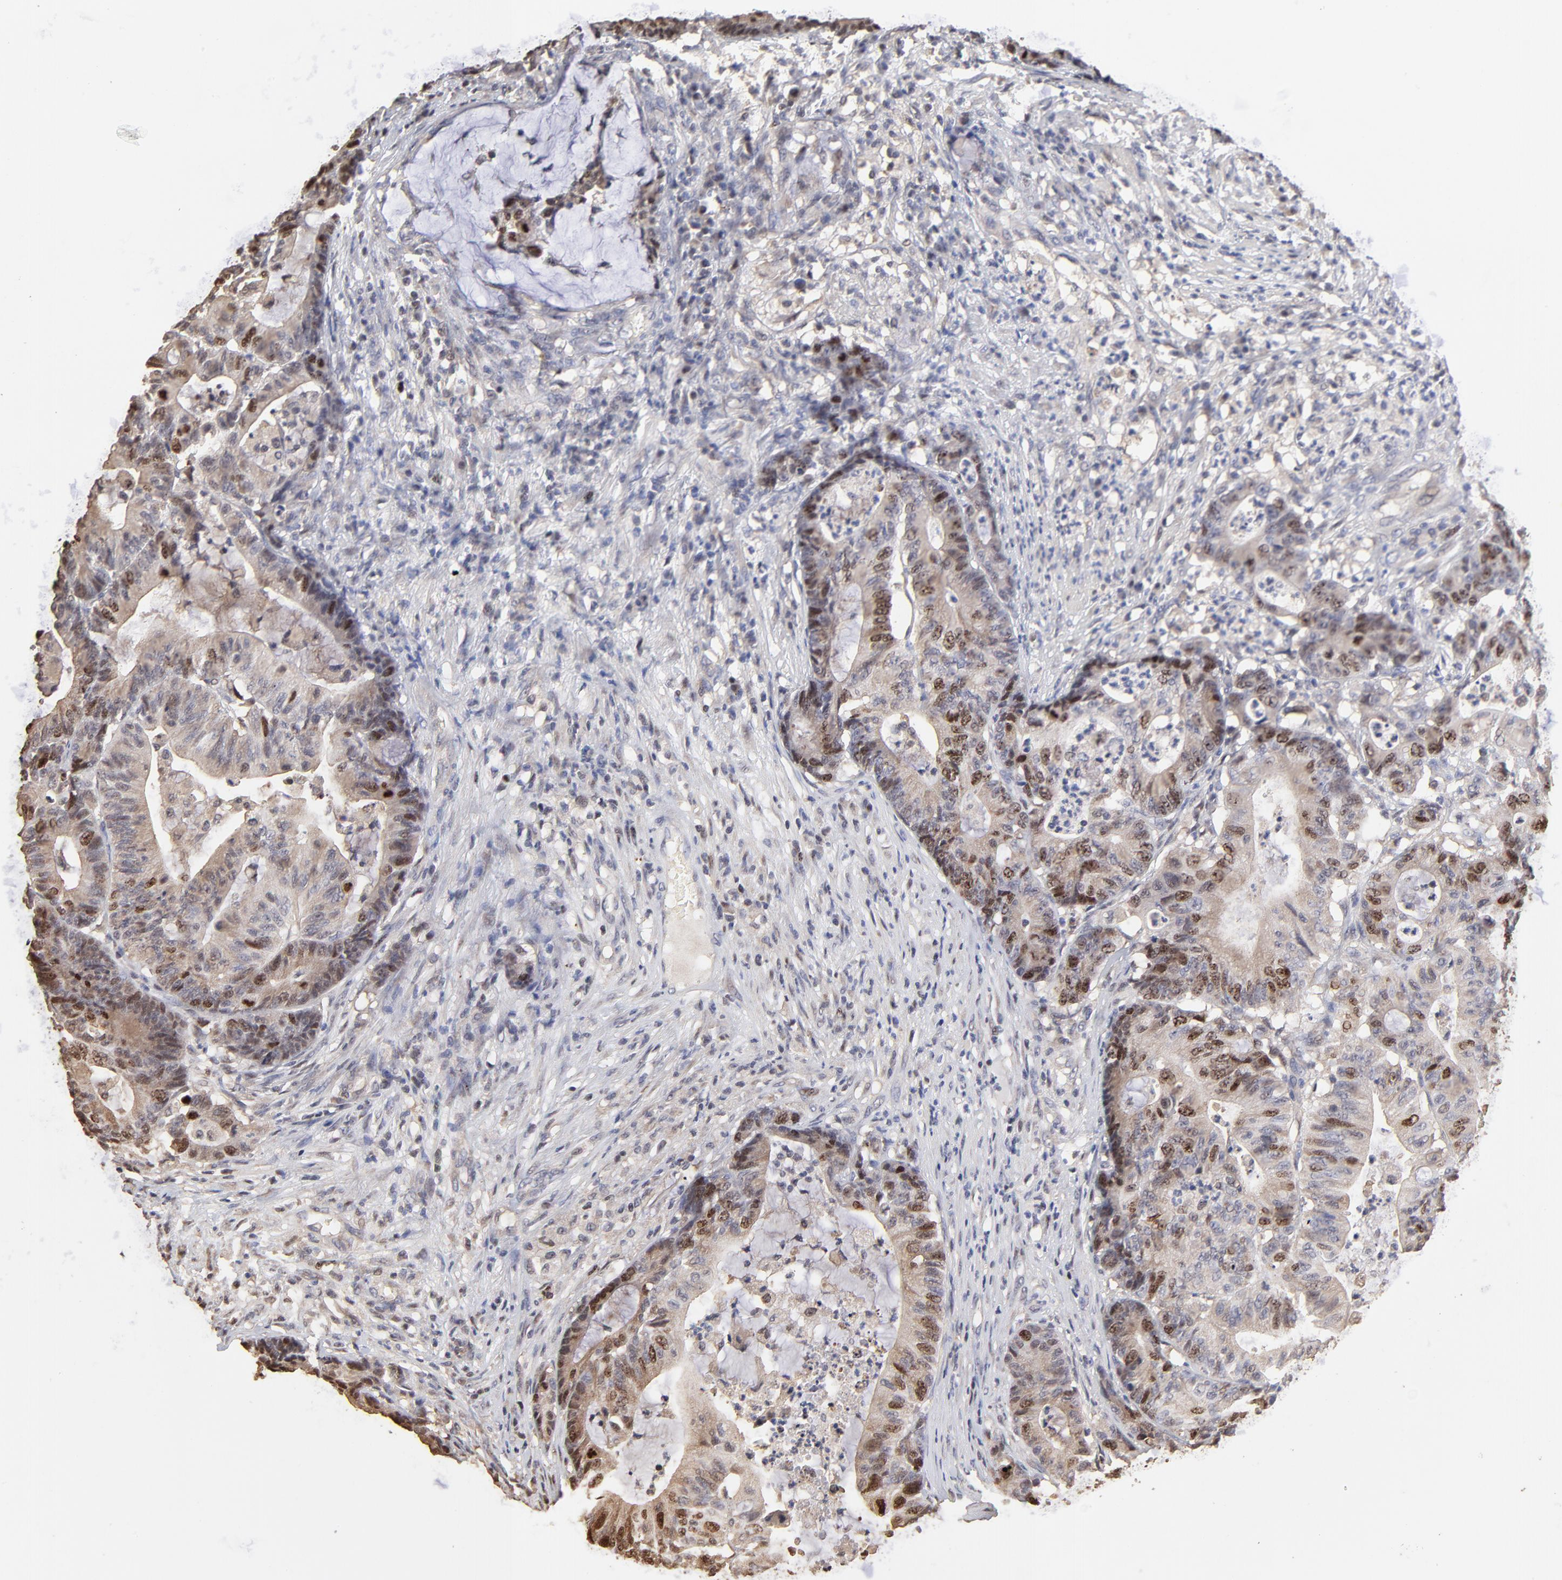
{"staining": {"intensity": "moderate", "quantity": "25%-75%", "location": "nuclear"}, "tissue": "colorectal cancer", "cell_type": "Tumor cells", "image_type": "cancer", "snomed": [{"axis": "morphology", "description": "Adenocarcinoma, NOS"}, {"axis": "topography", "description": "Colon"}], "caption": "Brown immunohistochemical staining in human colorectal cancer (adenocarcinoma) shows moderate nuclear expression in approximately 25%-75% of tumor cells.", "gene": "BIRC5", "patient": {"sex": "female", "age": 84}}